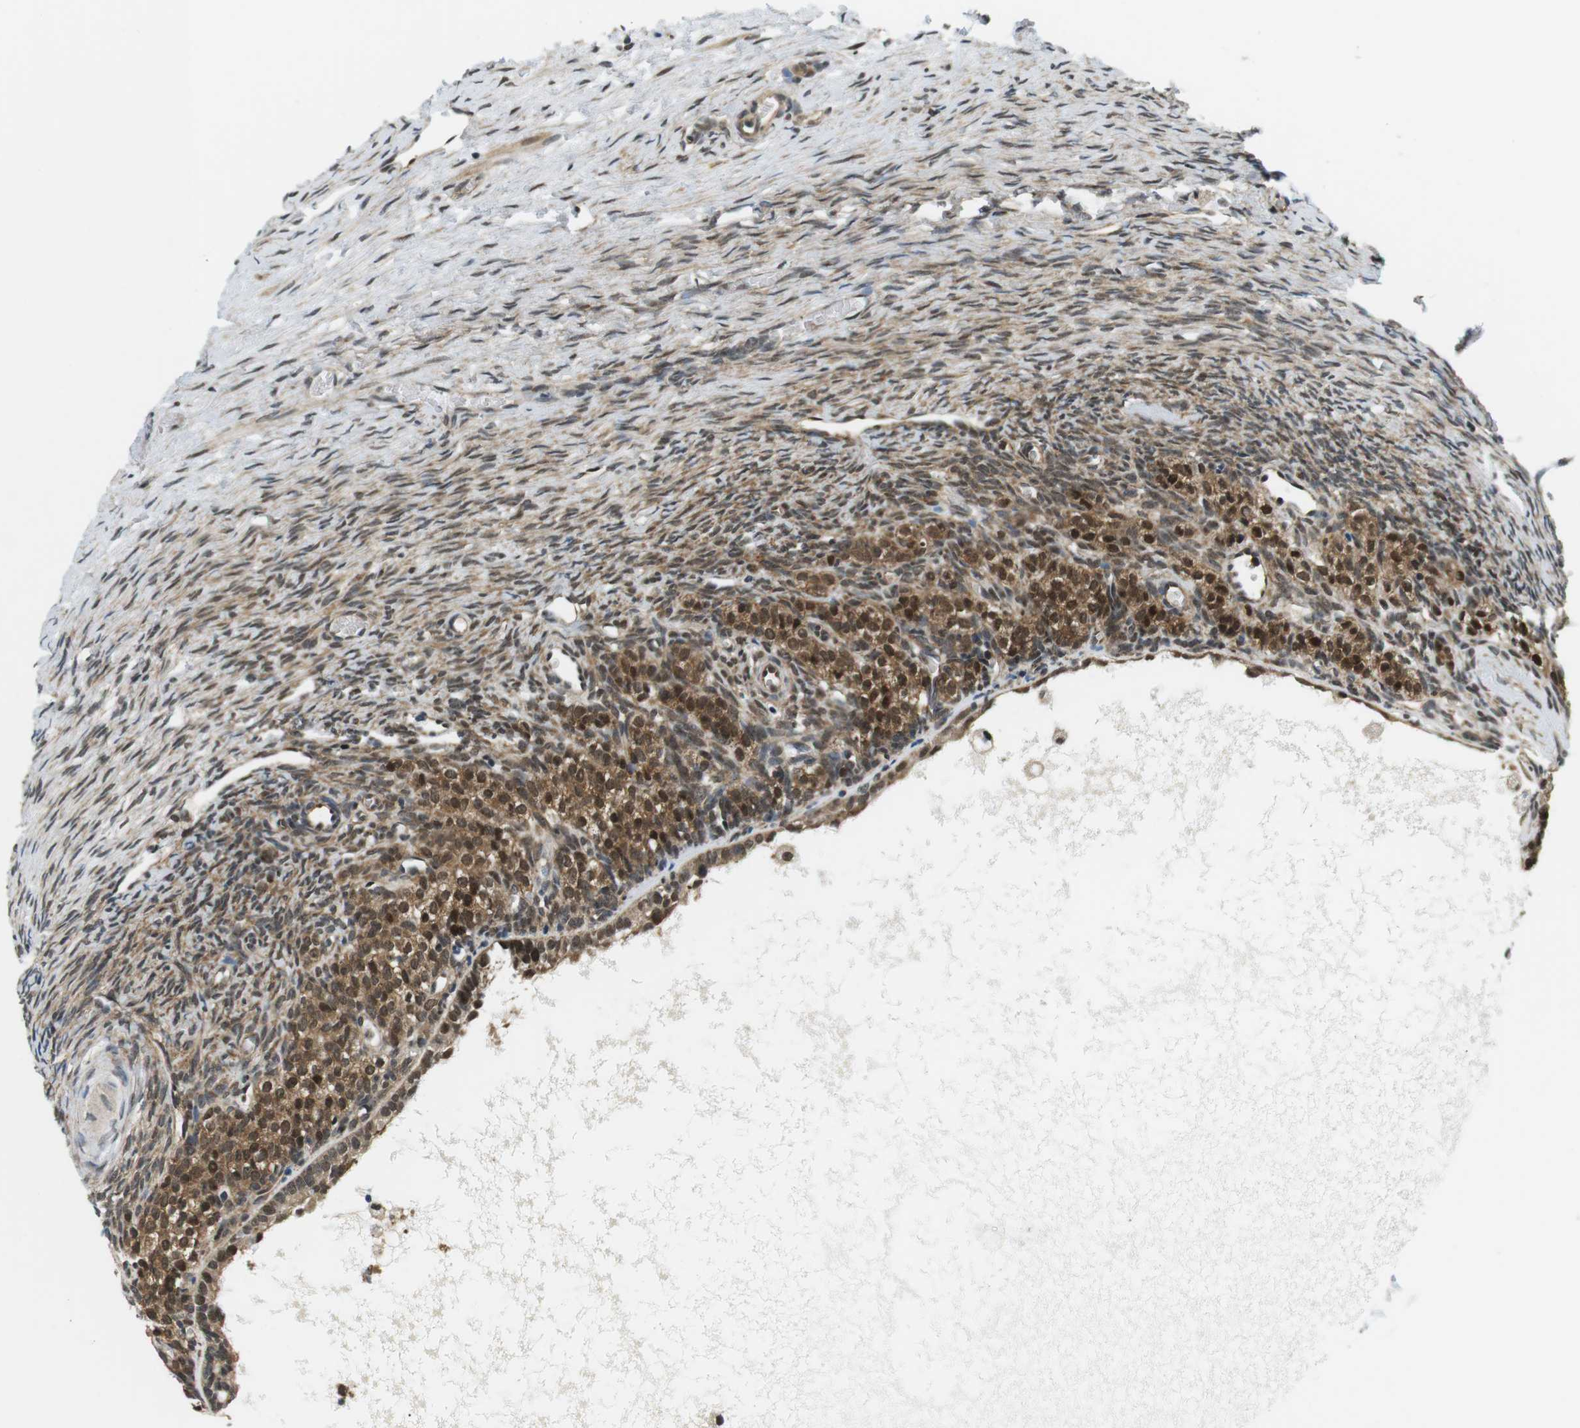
{"staining": {"intensity": "moderate", "quantity": "25%-75%", "location": "cytoplasmic/membranous"}, "tissue": "ovary", "cell_type": "Ovarian stroma cells", "image_type": "normal", "snomed": [{"axis": "morphology", "description": "Normal tissue, NOS"}, {"axis": "topography", "description": "Ovary"}], "caption": "Ovarian stroma cells reveal medium levels of moderate cytoplasmic/membranous positivity in approximately 25%-75% of cells in benign human ovary.", "gene": "CSNK2B", "patient": {"sex": "female", "age": 27}}